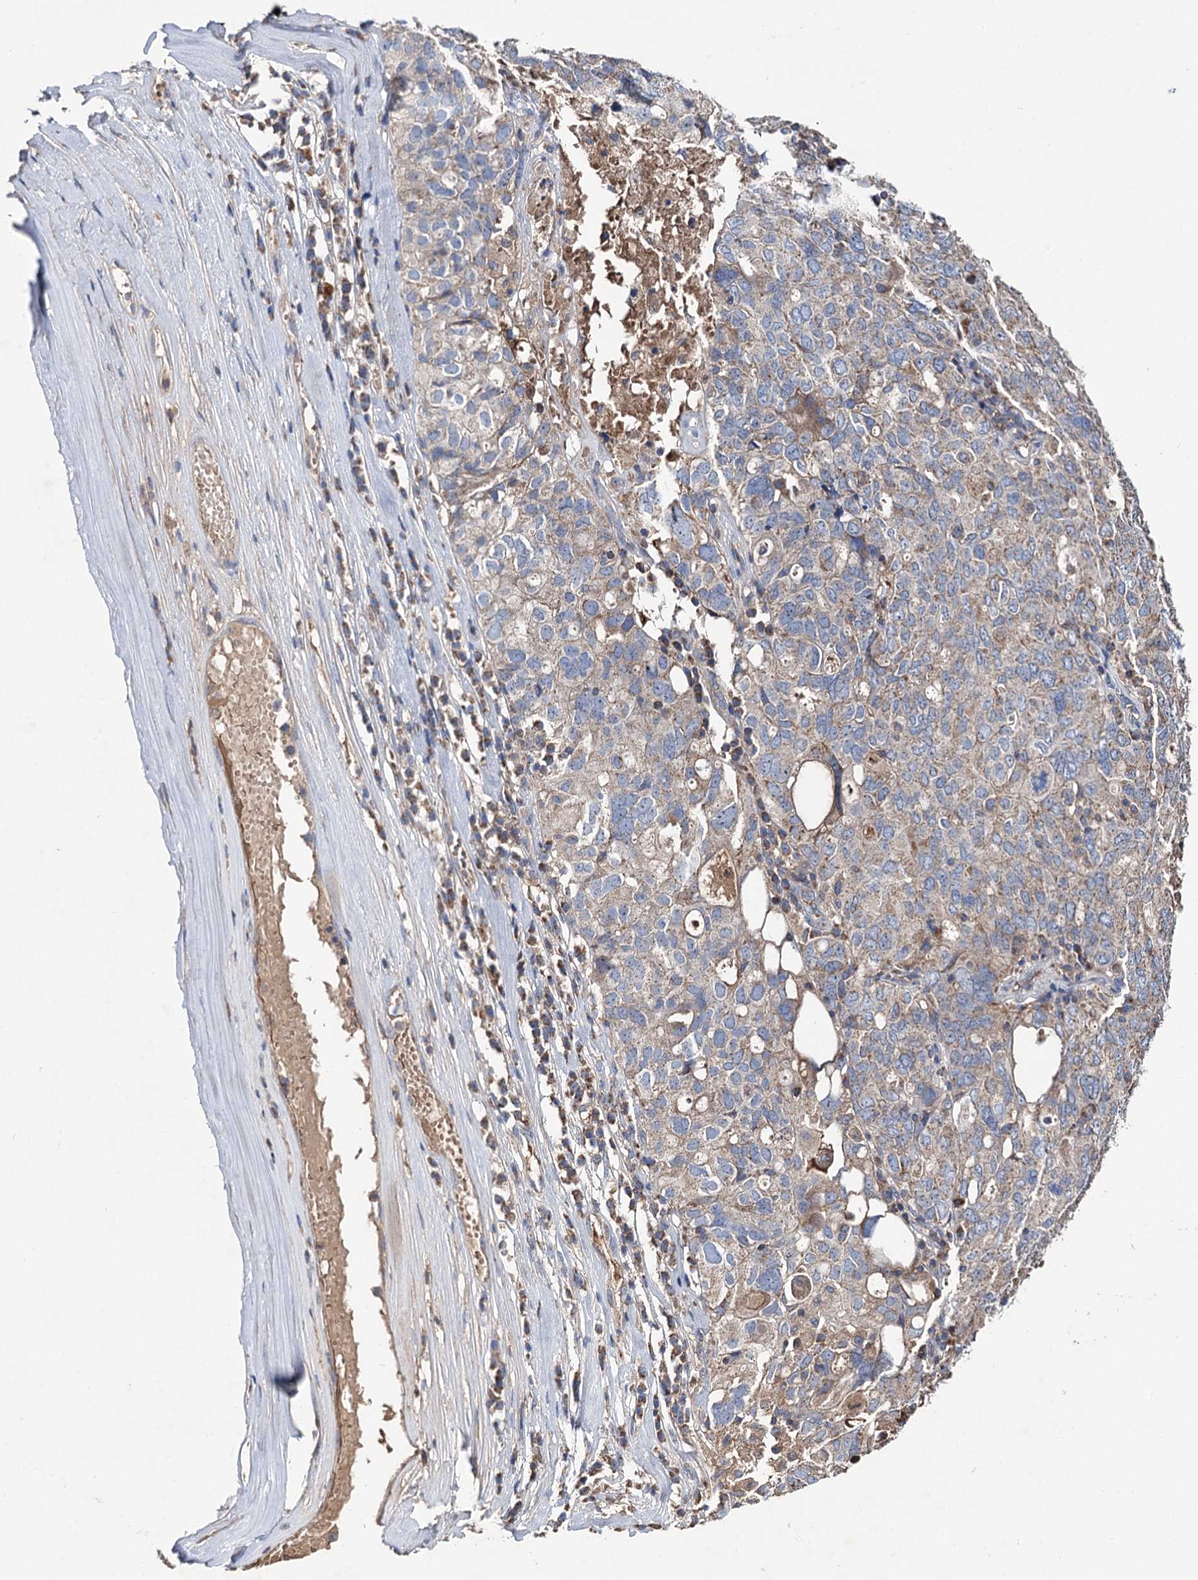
{"staining": {"intensity": "weak", "quantity": "25%-75%", "location": "cytoplasmic/membranous"}, "tissue": "ovarian cancer", "cell_type": "Tumor cells", "image_type": "cancer", "snomed": [{"axis": "morphology", "description": "Carcinoma, endometroid"}, {"axis": "topography", "description": "Ovary"}], "caption": "Brown immunohistochemical staining in ovarian endometroid carcinoma displays weak cytoplasmic/membranous expression in about 25%-75% of tumor cells.", "gene": "CLPB", "patient": {"sex": "female", "age": 62}}